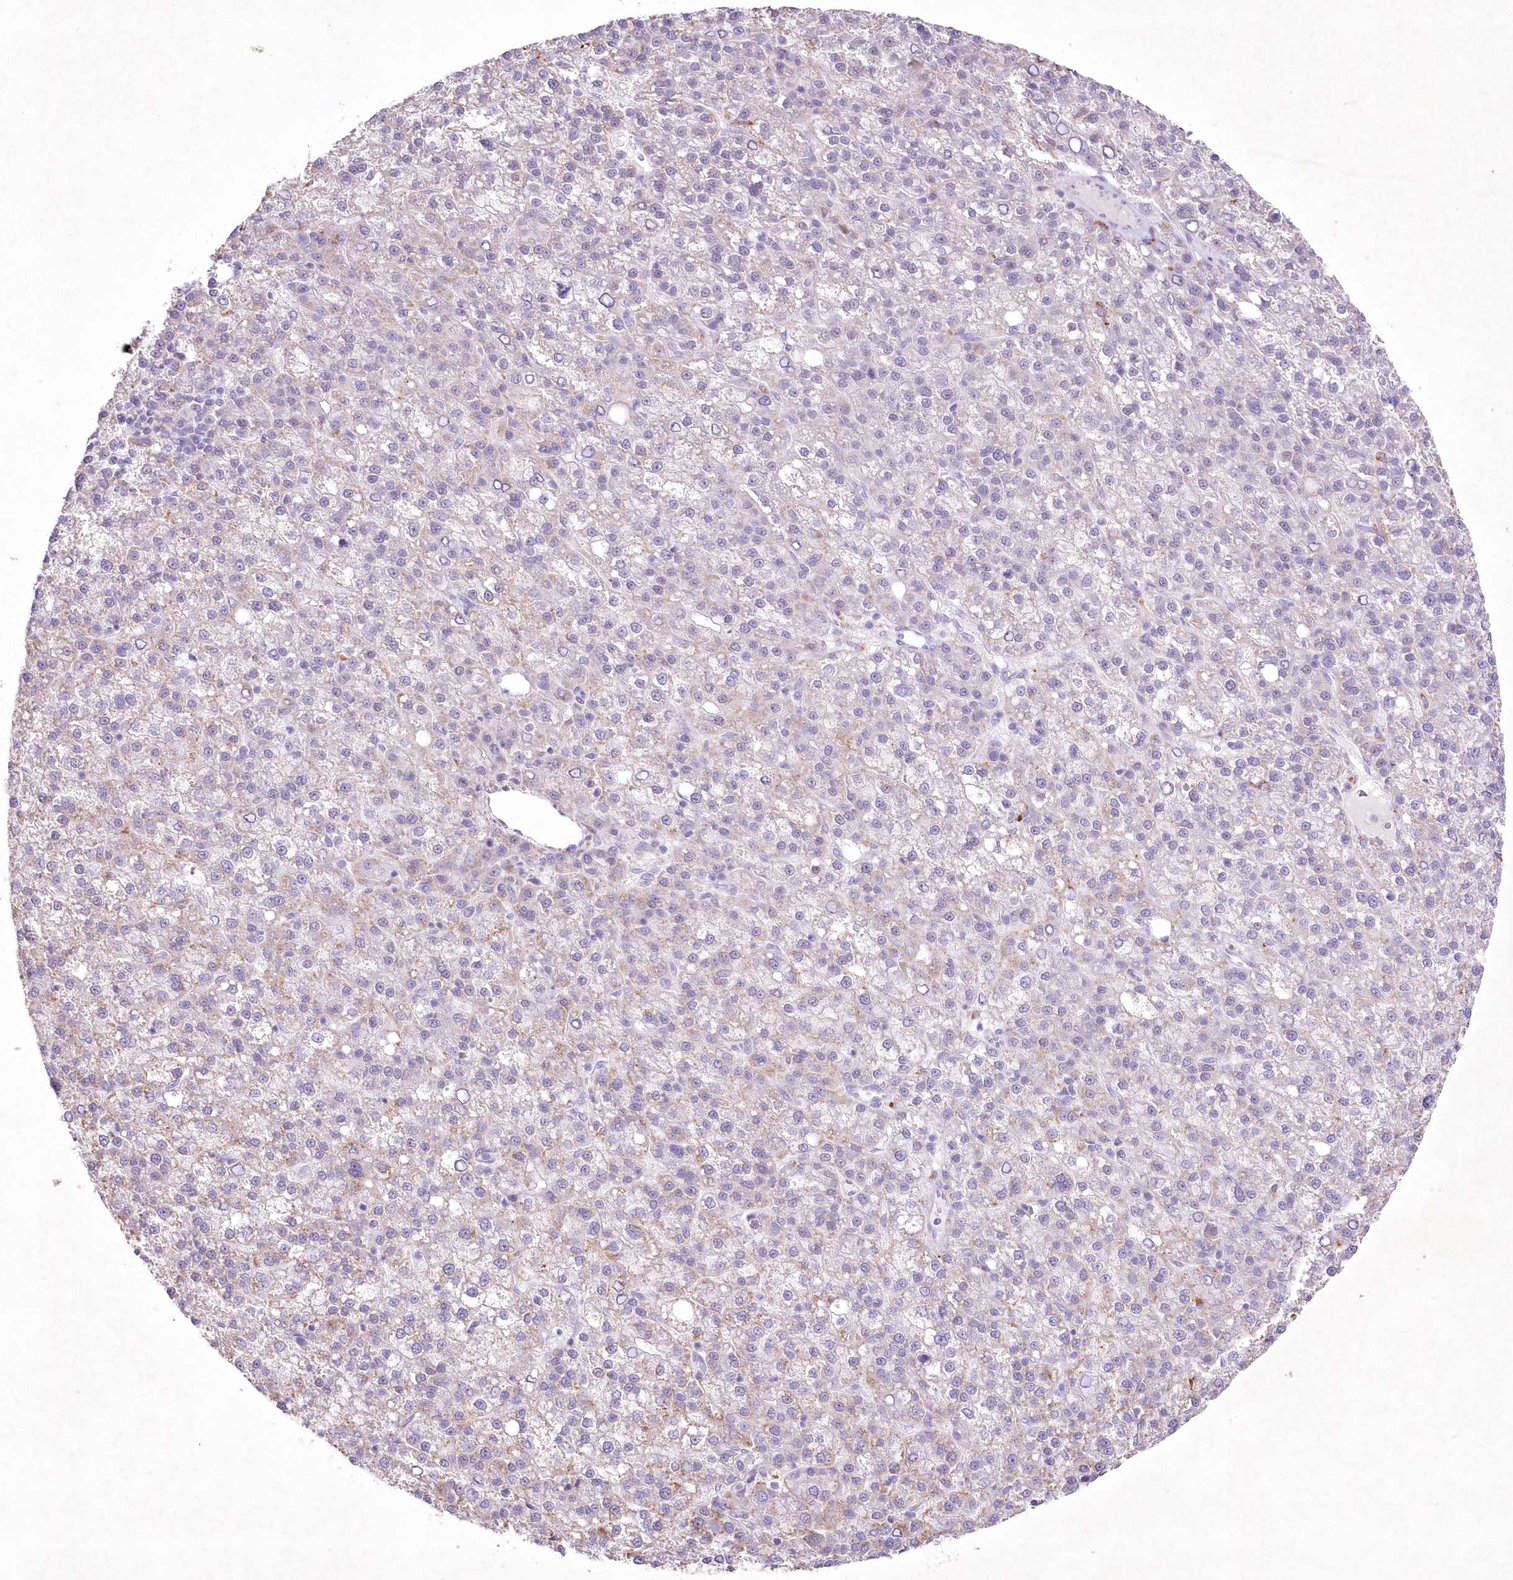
{"staining": {"intensity": "weak", "quantity": "<25%", "location": "cytoplasmic/membranous"}, "tissue": "liver cancer", "cell_type": "Tumor cells", "image_type": "cancer", "snomed": [{"axis": "morphology", "description": "Carcinoma, Hepatocellular, NOS"}, {"axis": "topography", "description": "Liver"}], "caption": "The micrograph exhibits no significant expression in tumor cells of liver hepatocellular carcinoma.", "gene": "RBM27", "patient": {"sex": "female", "age": 58}}